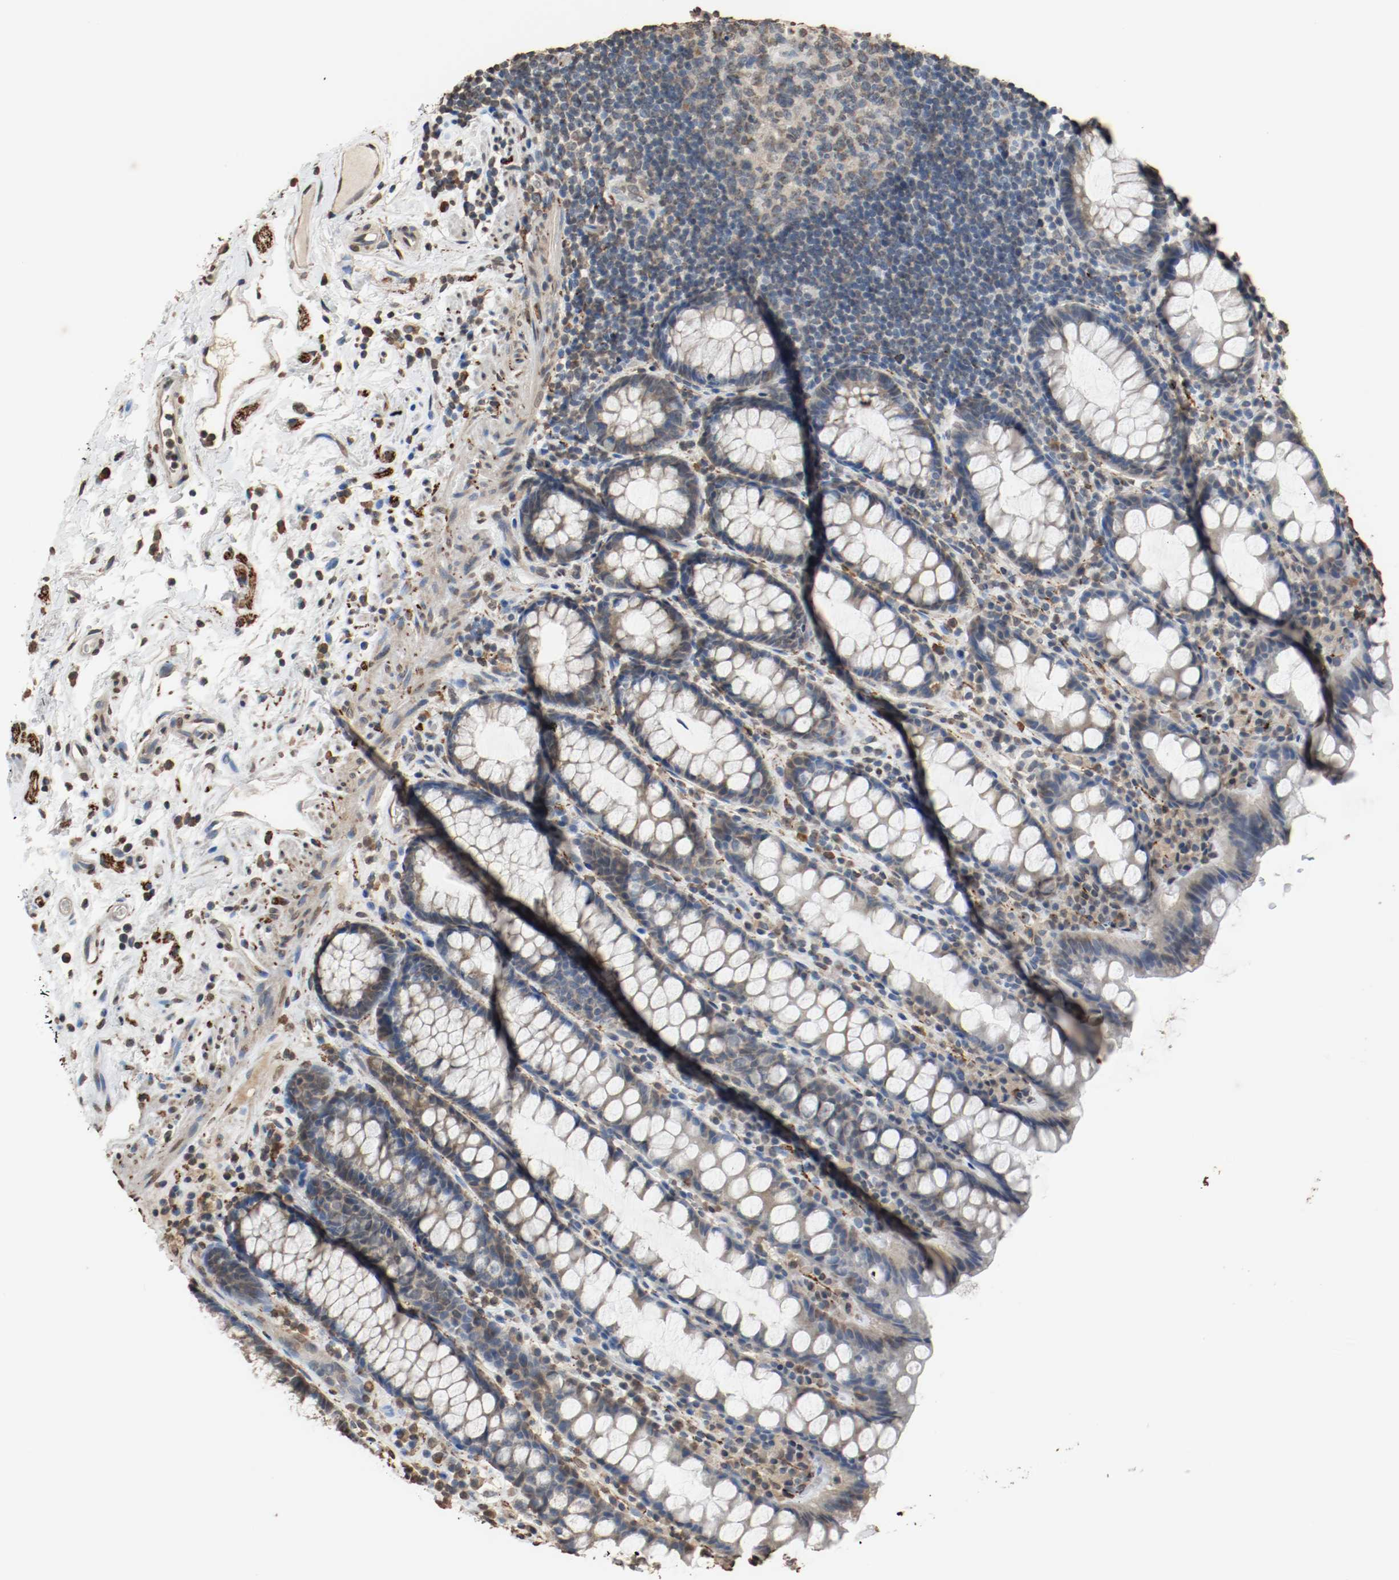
{"staining": {"intensity": "weak", "quantity": "<25%", "location": "cytoplasmic/membranous"}, "tissue": "rectum", "cell_type": "Glandular cells", "image_type": "normal", "snomed": [{"axis": "morphology", "description": "Normal tissue, NOS"}, {"axis": "topography", "description": "Rectum"}], "caption": "DAB immunohistochemical staining of benign human rectum displays no significant expression in glandular cells.", "gene": "RTN4", "patient": {"sex": "male", "age": 92}}